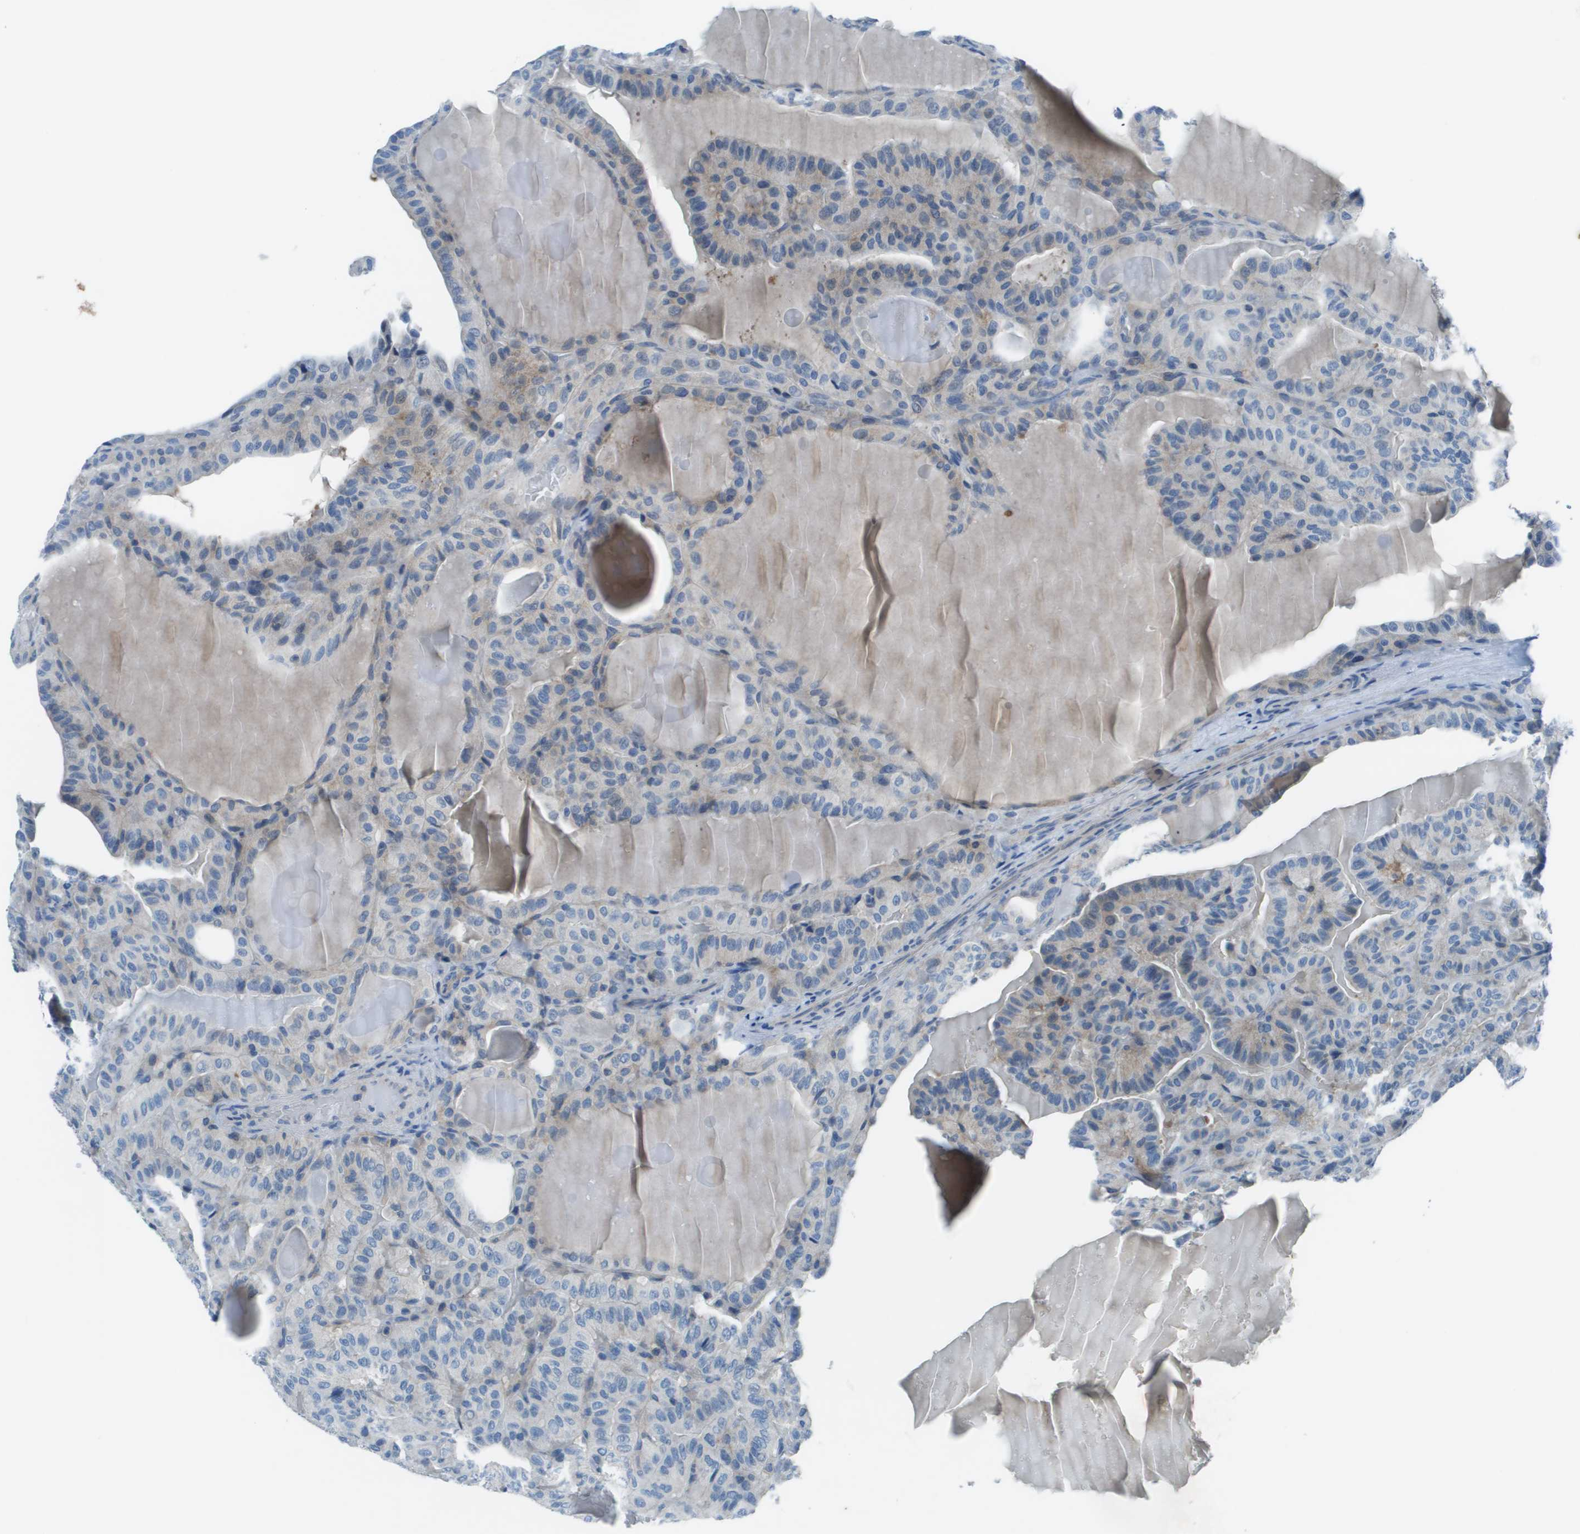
{"staining": {"intensity": "negative", "quantity": "none", "location": "none"}, "tissue": "thyroid cancer", "cell_type": "Tumor cells", "image_type": "cancer", "snomed": [{"axis": "morphology", "description": "Papillary adenocarcinoma, NOS"}, {"axis": "topography", "description": "Thyroid gland"}], "caption": "Tumor cells are negative for protein expression in human thyroid cancer. (DAB (3,3'-diaminobenzidine) immunohistochemistry (IHC) with hematoxylin counter stain).", "gene": "STIP1", "patient": {"sex": "male", "age": 77}}